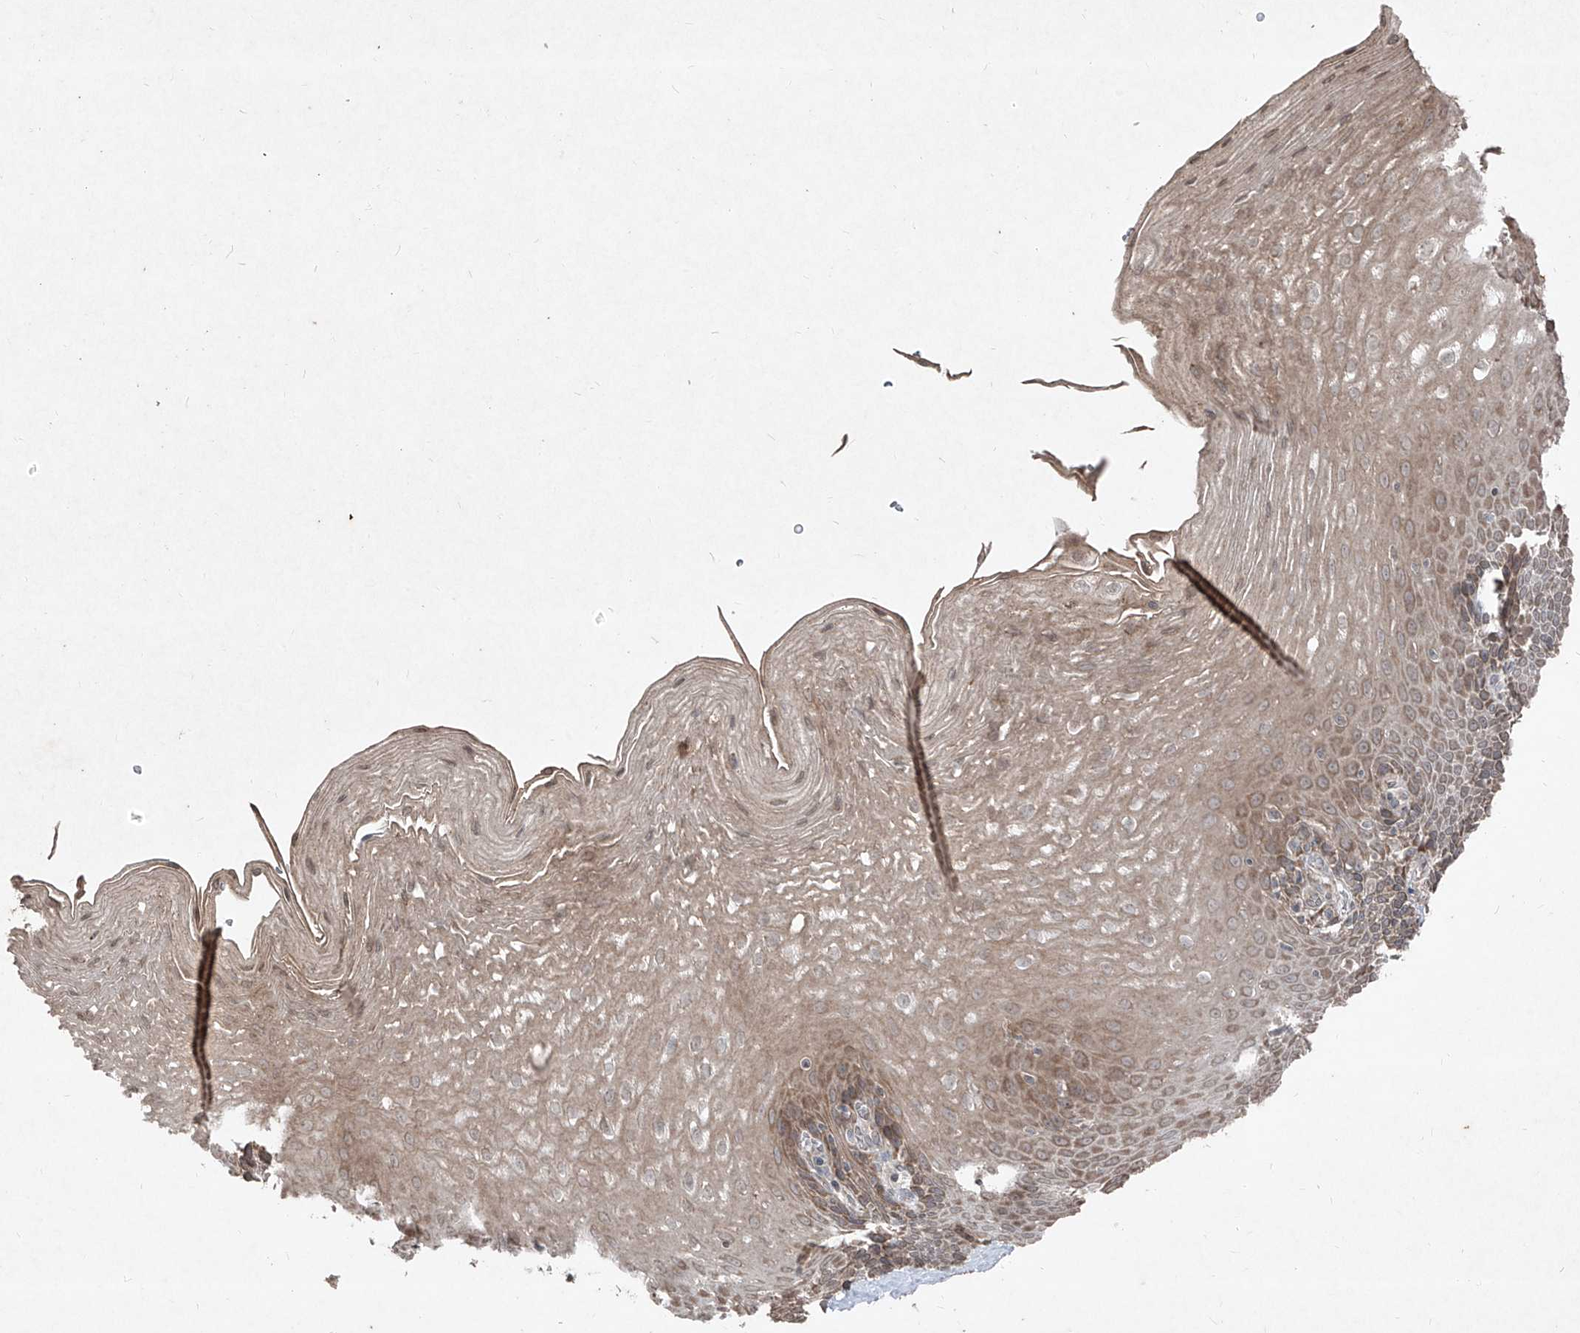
{"staining": {"intensity": "moderate", "quantity": ">75%", "location": "cytoplasmic/membranous"}, "tissue": "esophagus", "cell_type": "Squamous epithelial cells", "image_type": "normal", "snomed": [{"axis": "morphology", "description": "Normal tissue, NOS"}, {"axis": "topography", "description": "Esophagus"}], "caption": "Approximately >75% of squamous epithelial cells in normal esophagus exhibit moderate cytoplasmic/membranous protein expression as visualized by brown immunohistochemical staining.", "gene": "ABCD3", "patient": {"sex": "female", "age": 66}}